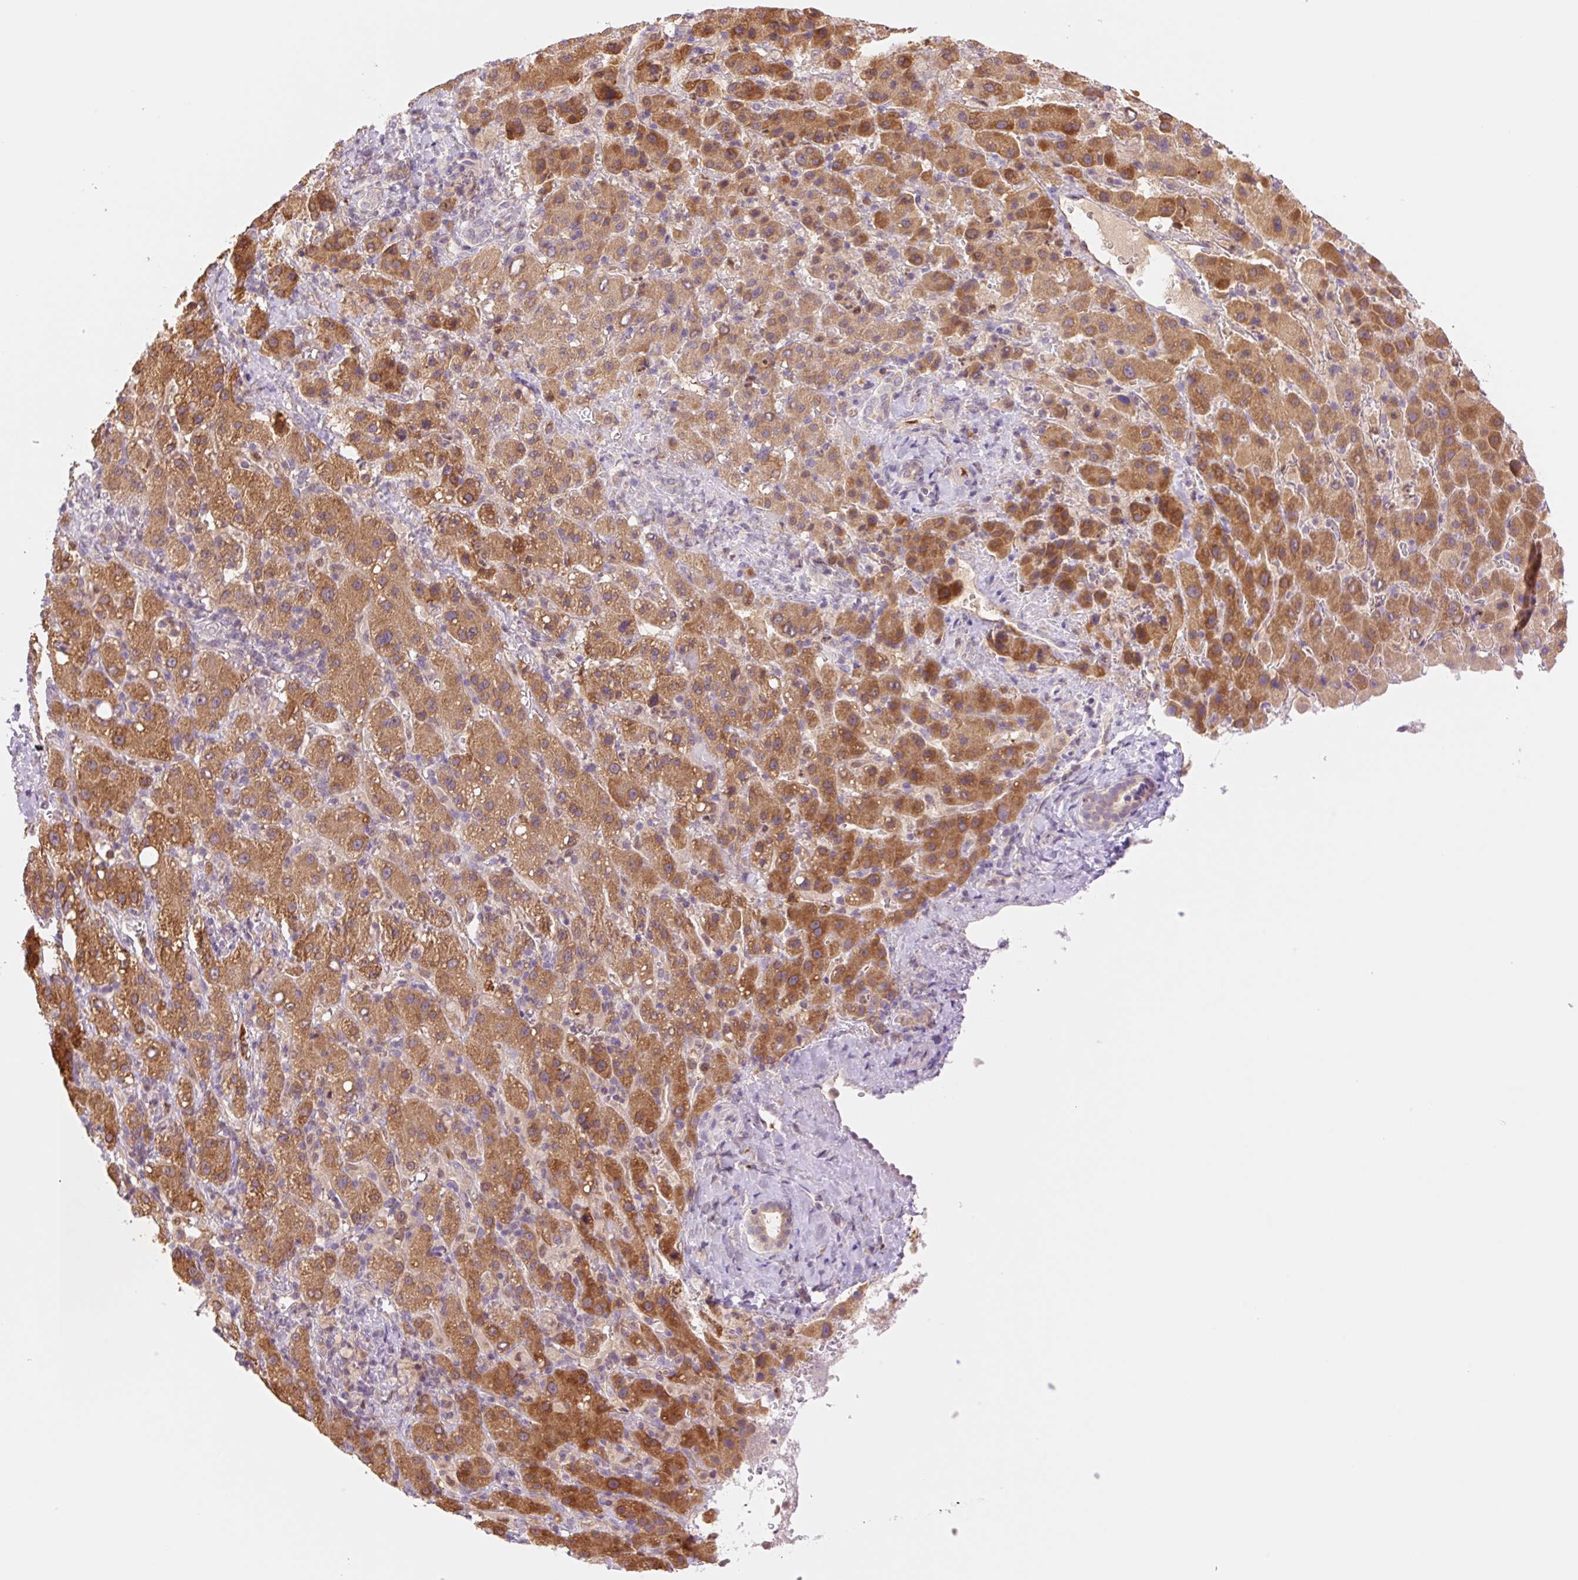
{"staining": {"intensity": "strong", "quantity": ">75%", "location": "cytoplasmic/membranous"}, "tissue": "liver cancer", "cell_type": "Tumor cells", "image_type": "cancer", "snomed": [{"axis": "morphology", "description": "Carcinoma, Hepatocellular, NOS"}, {"axis": "topography", "description": "Liver"}], "caption": "Immunohistochemistry of human liver cancer (hepatocellular carcinoma) reveals high levels of strong cytoplasmic/membranous expression in about >75% of tumor cells. Using DAB (3,3'-diaminobenzidine) (brown) and hematoxylin (blue) stains, captured at high magnification using brightfield microscopy.", "gene": "HEBP1", "patient": {"sex": "female", "age": 58}}